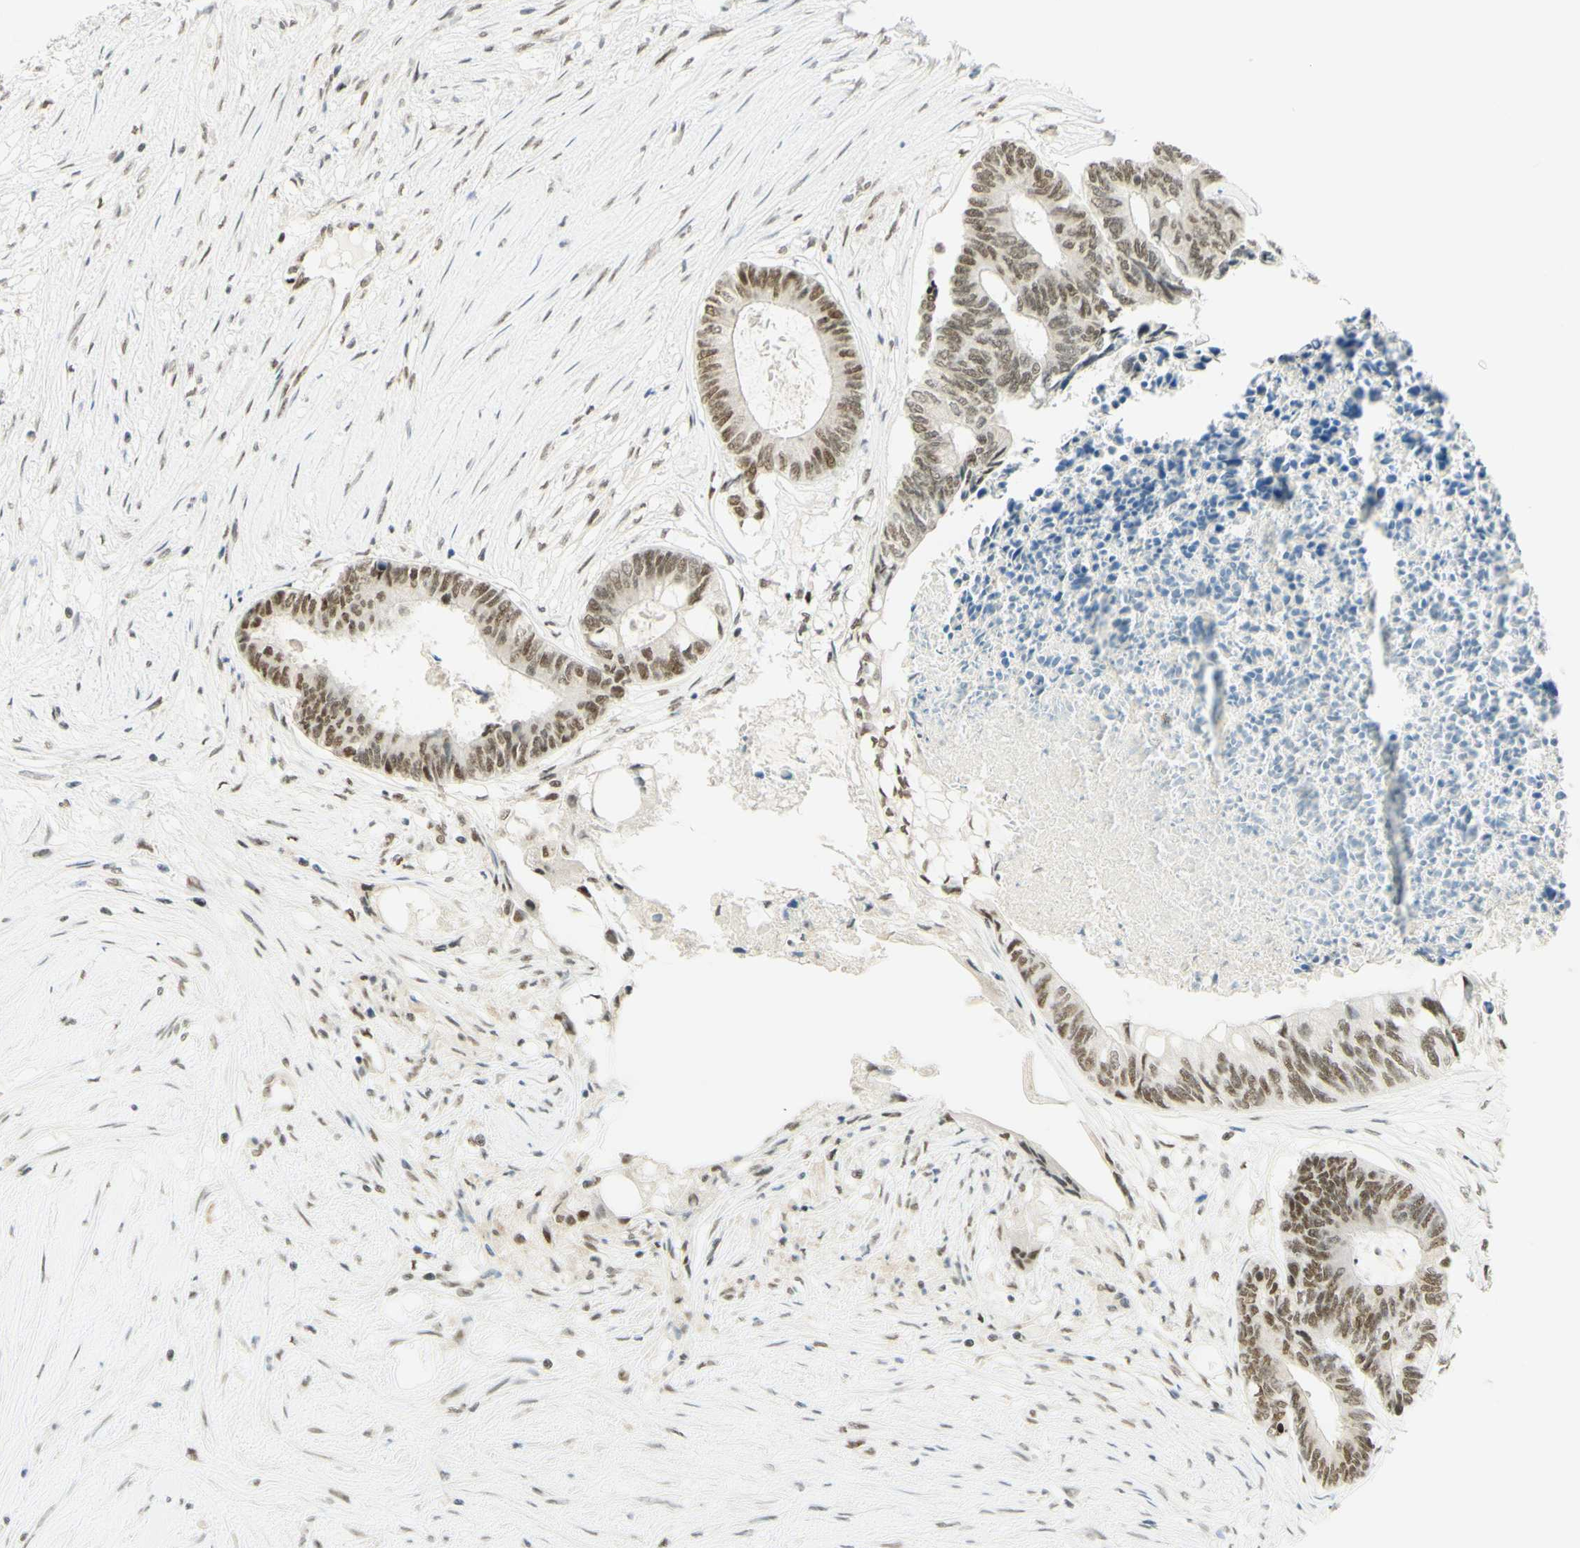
{"staining": {"intensity": "moderate", "quantity": ">75%", "location": "nuclear"}, "tissue": "colorectal cancer", "cell_type": "Tumor cells", "image_type": "cancer", "snomed": [{"axis": "morphology", "description": "Adenocarcinoma, NOS"}, {"axis": "topography", "description": "Rectum"}], "caption": "This is an image of IHC staining of colorectal cancer, which shows moderate staining in the nuclear of tumor cells.", "gene": "PMS2", "patient": {"sex": "male", "age": 63}}